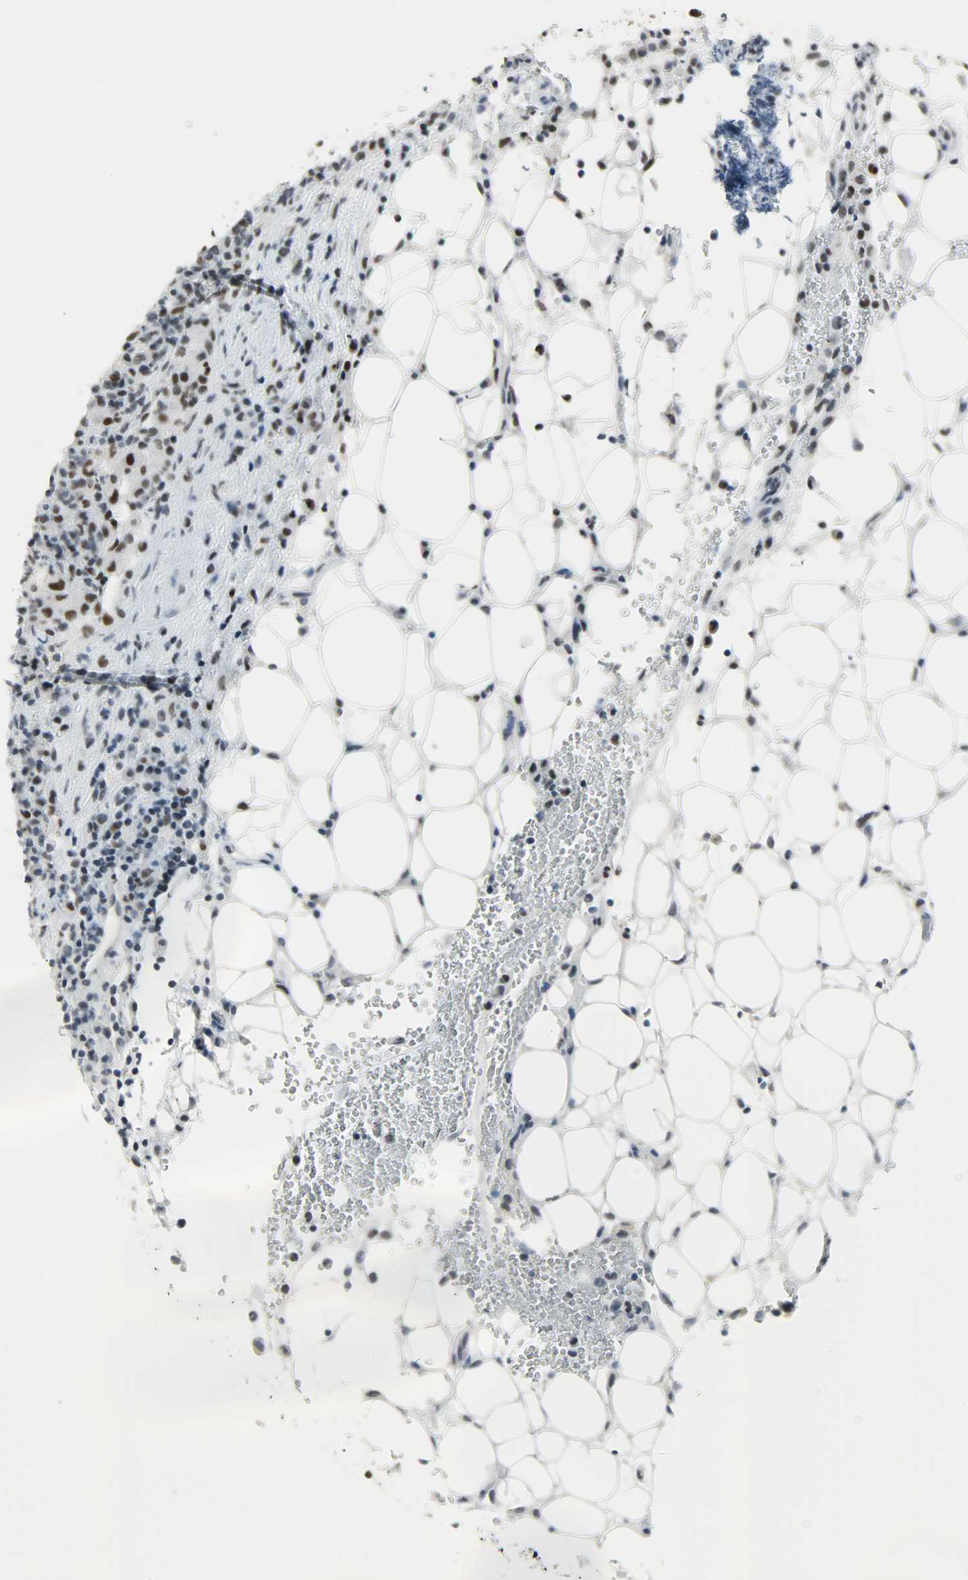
{"staining": {"intensity": "moderate", "quantity": "<25%", "location": "nuclear"}, "tissue": "lymphoma", "cell_type": "Tumor cells", "image_type": "cancer", "snomed": [{"axis": "morphology", "description": "Hodgkin's disease, NOS"}, {"axis": "topography", "description": "Lymph node"}], "caption": "Protein expression analysis of Hodgkin's disease shows moderate nuclear staining in about <25% of tumor cells.", "gene": "SNRPA", "patient": {"sex": "male", "age": 65}}